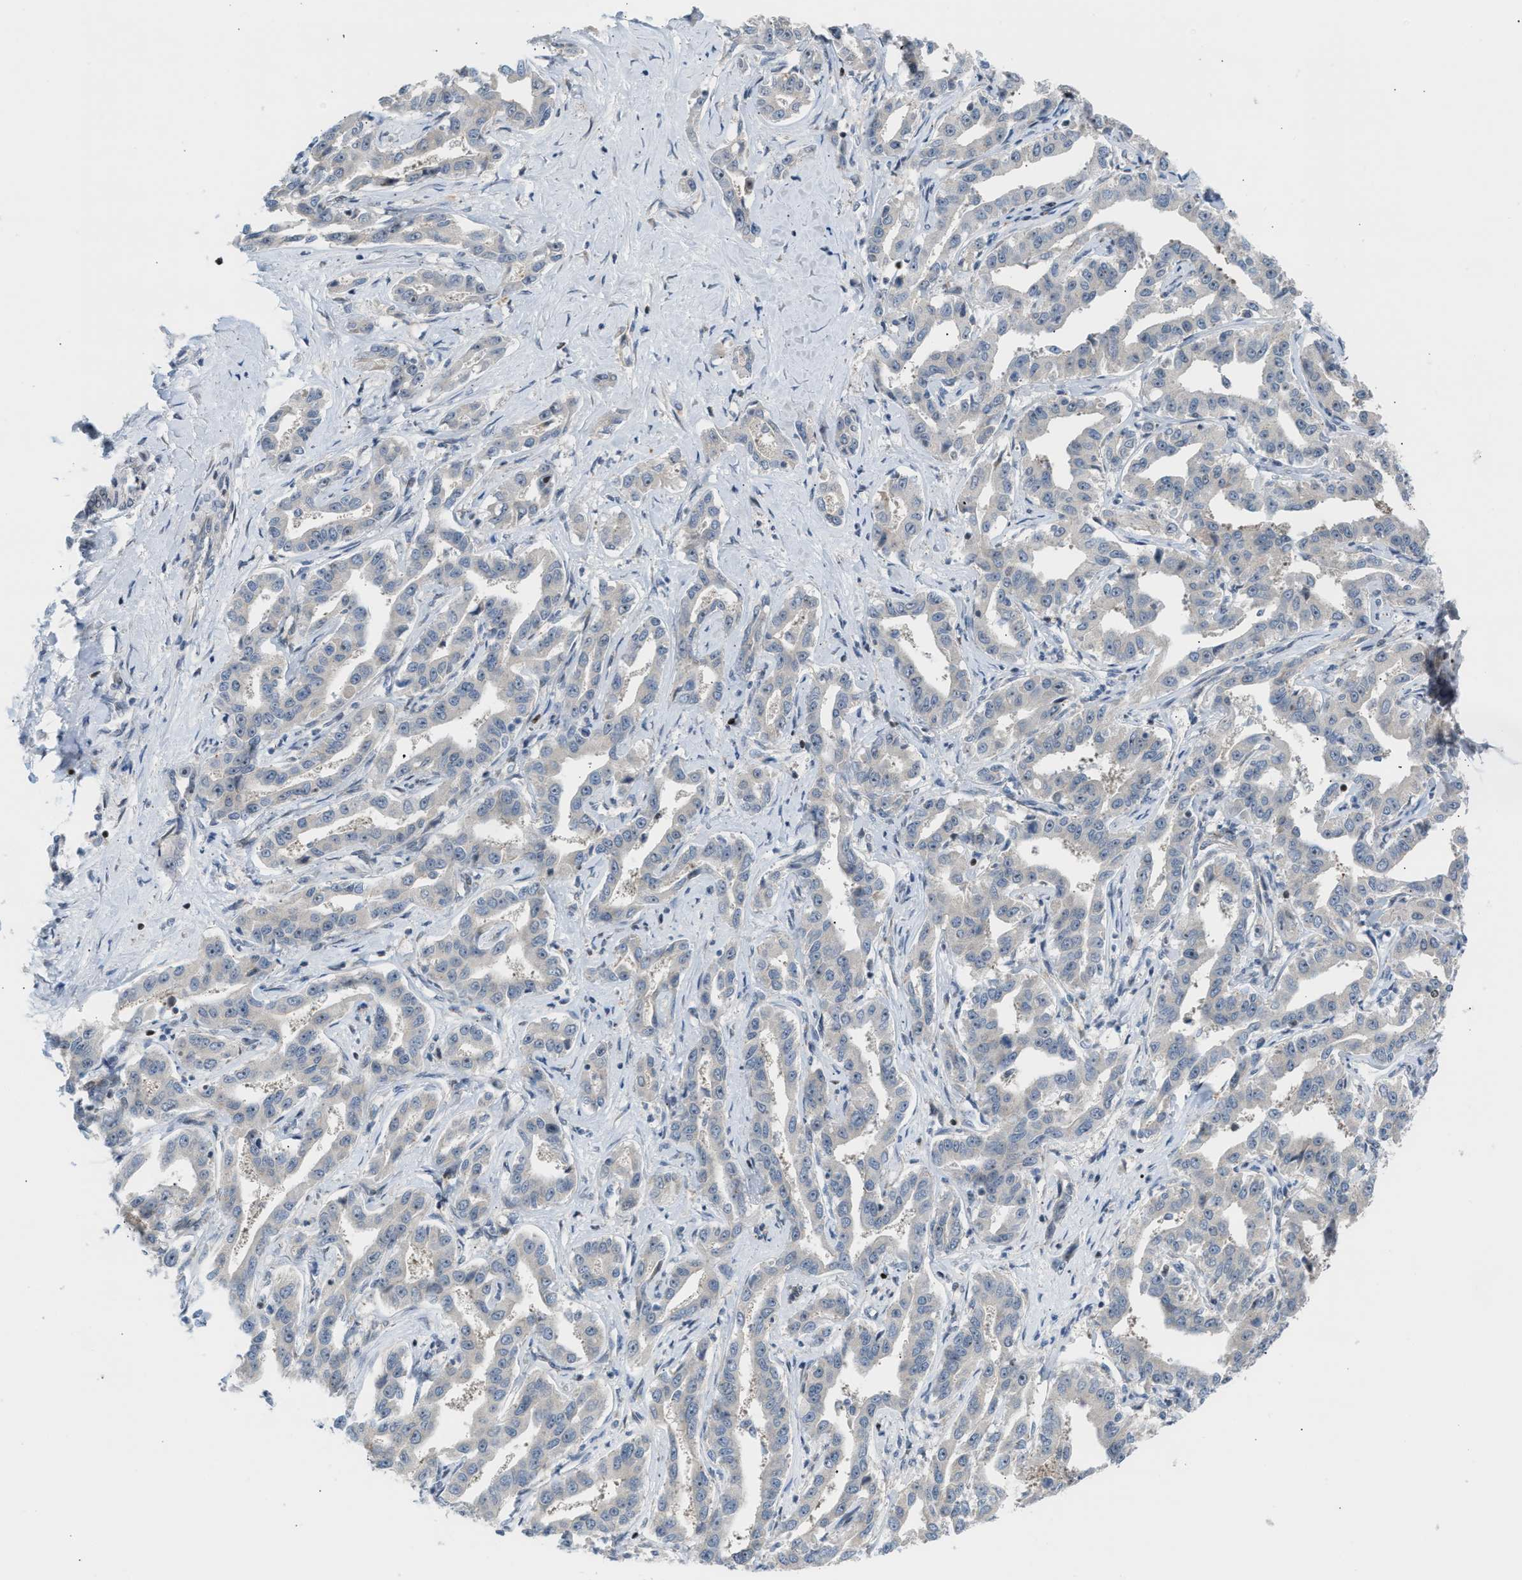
{"staining": {"intensity": "weak", "quantity": "<25%", "location": "nuclear"}, "tissue": "liver cancer", "cell_type": "Tumor cells", "image_type": "cancer", "snomed": [{"axis": "morphology", "description": "Cholangiocarcinoma"}, {"axis": "topography", "description": "Liver"}], "caption": "Human liver cancer stained for a protein using IHC shows no positivity in tumor cells.", "gene": "NPS", "patient": {"sex": "male", "age": 59}}